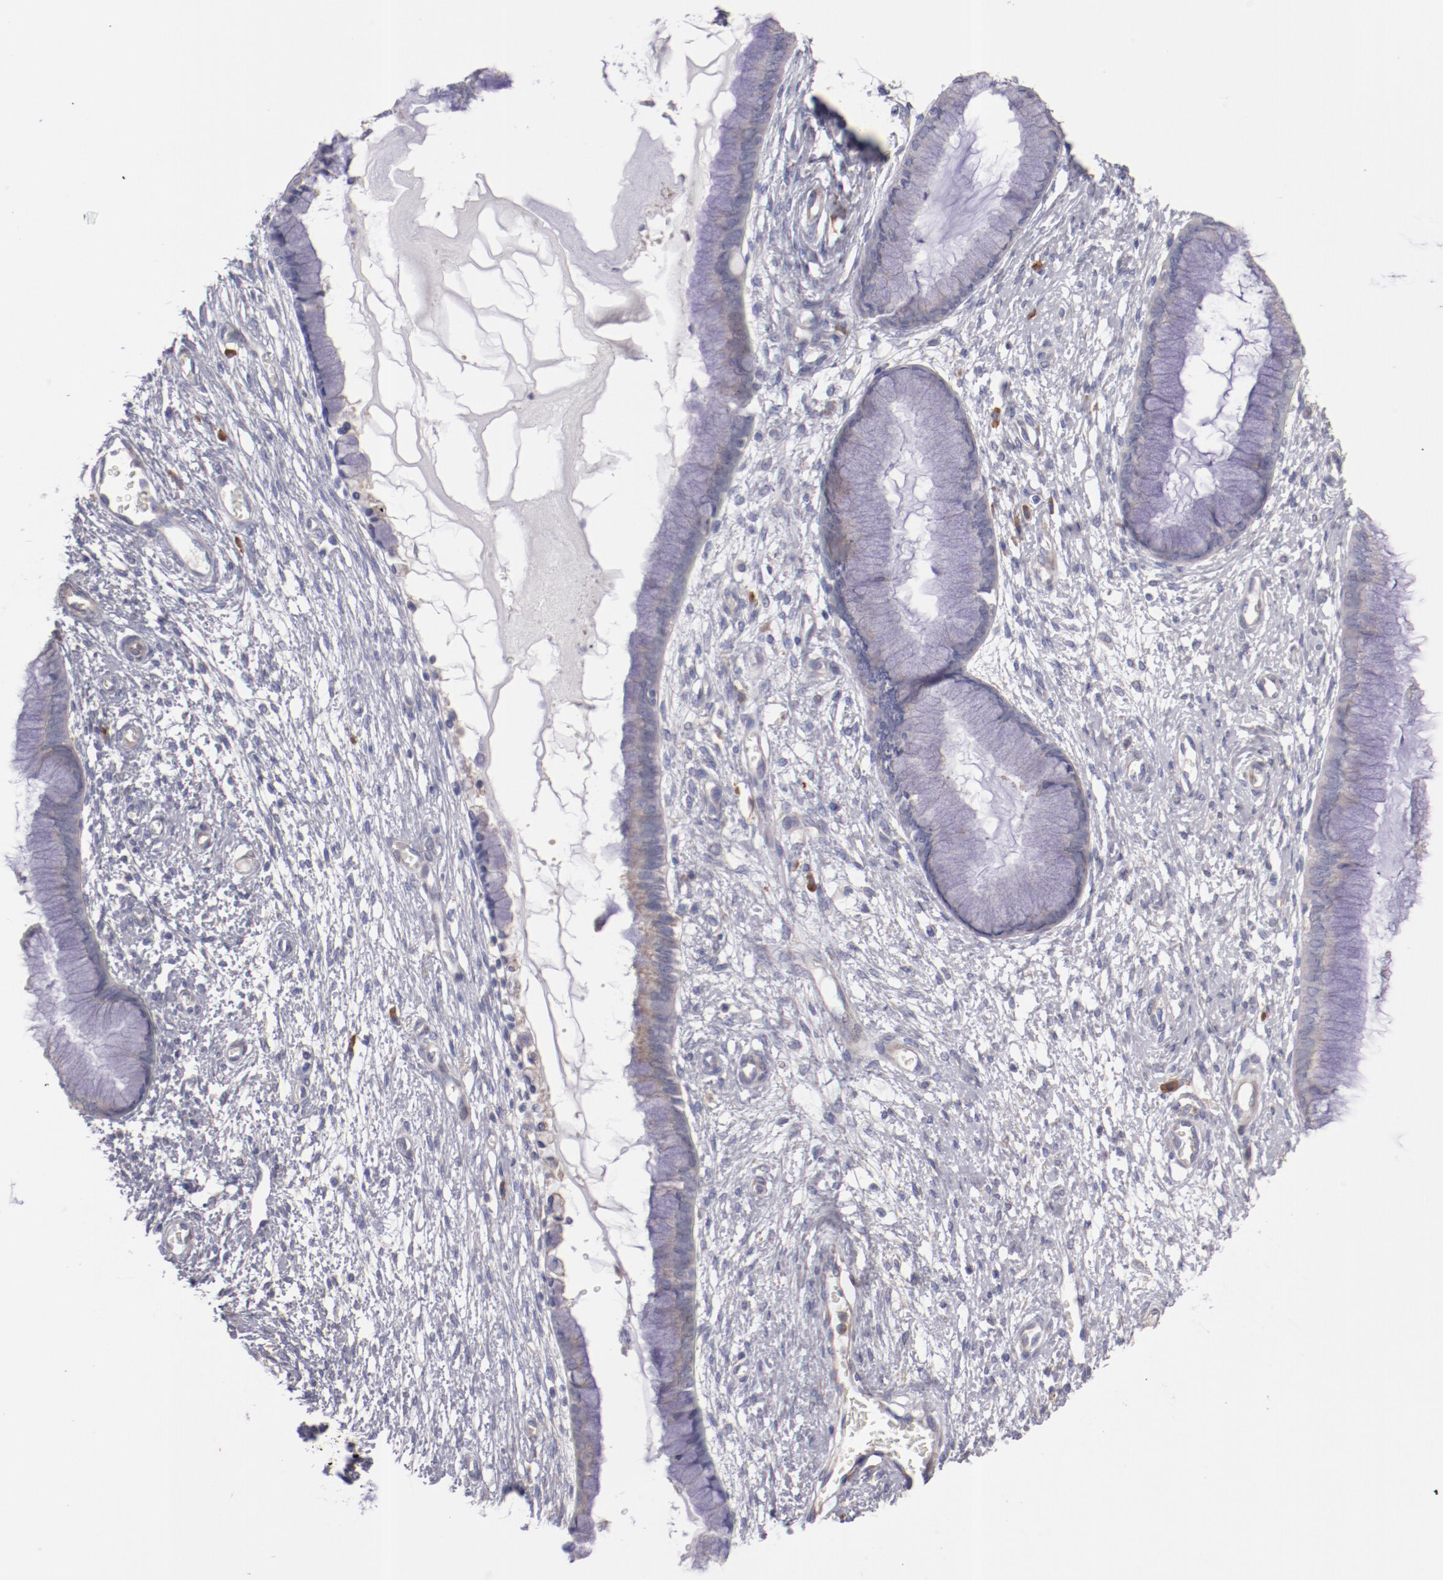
{"staining": {"intensity": "weak", "quantity": "25%-75%", "location": "cytoplasmic/membranous"}, "tissue": "cervix", "cell_type": "Glandular cells", "image_type": "normal", "snomed": [{"axis": "morphology", "description": "Normal tissue, NOS"}, {"axis": "topography", "description": "Cervix"}], "caption": "Protein positivity by immunohistochemistry shows weak cytoplasmic/membranous staining in approximately 25%-75% of glandular cells in benign cervix. Immunohistochemistry (ihc) stains the protein of interest in brown and the nuclei are stained blue.", "gene": "ENTPD5", "patient": {"sex": "female", "age": 55}}